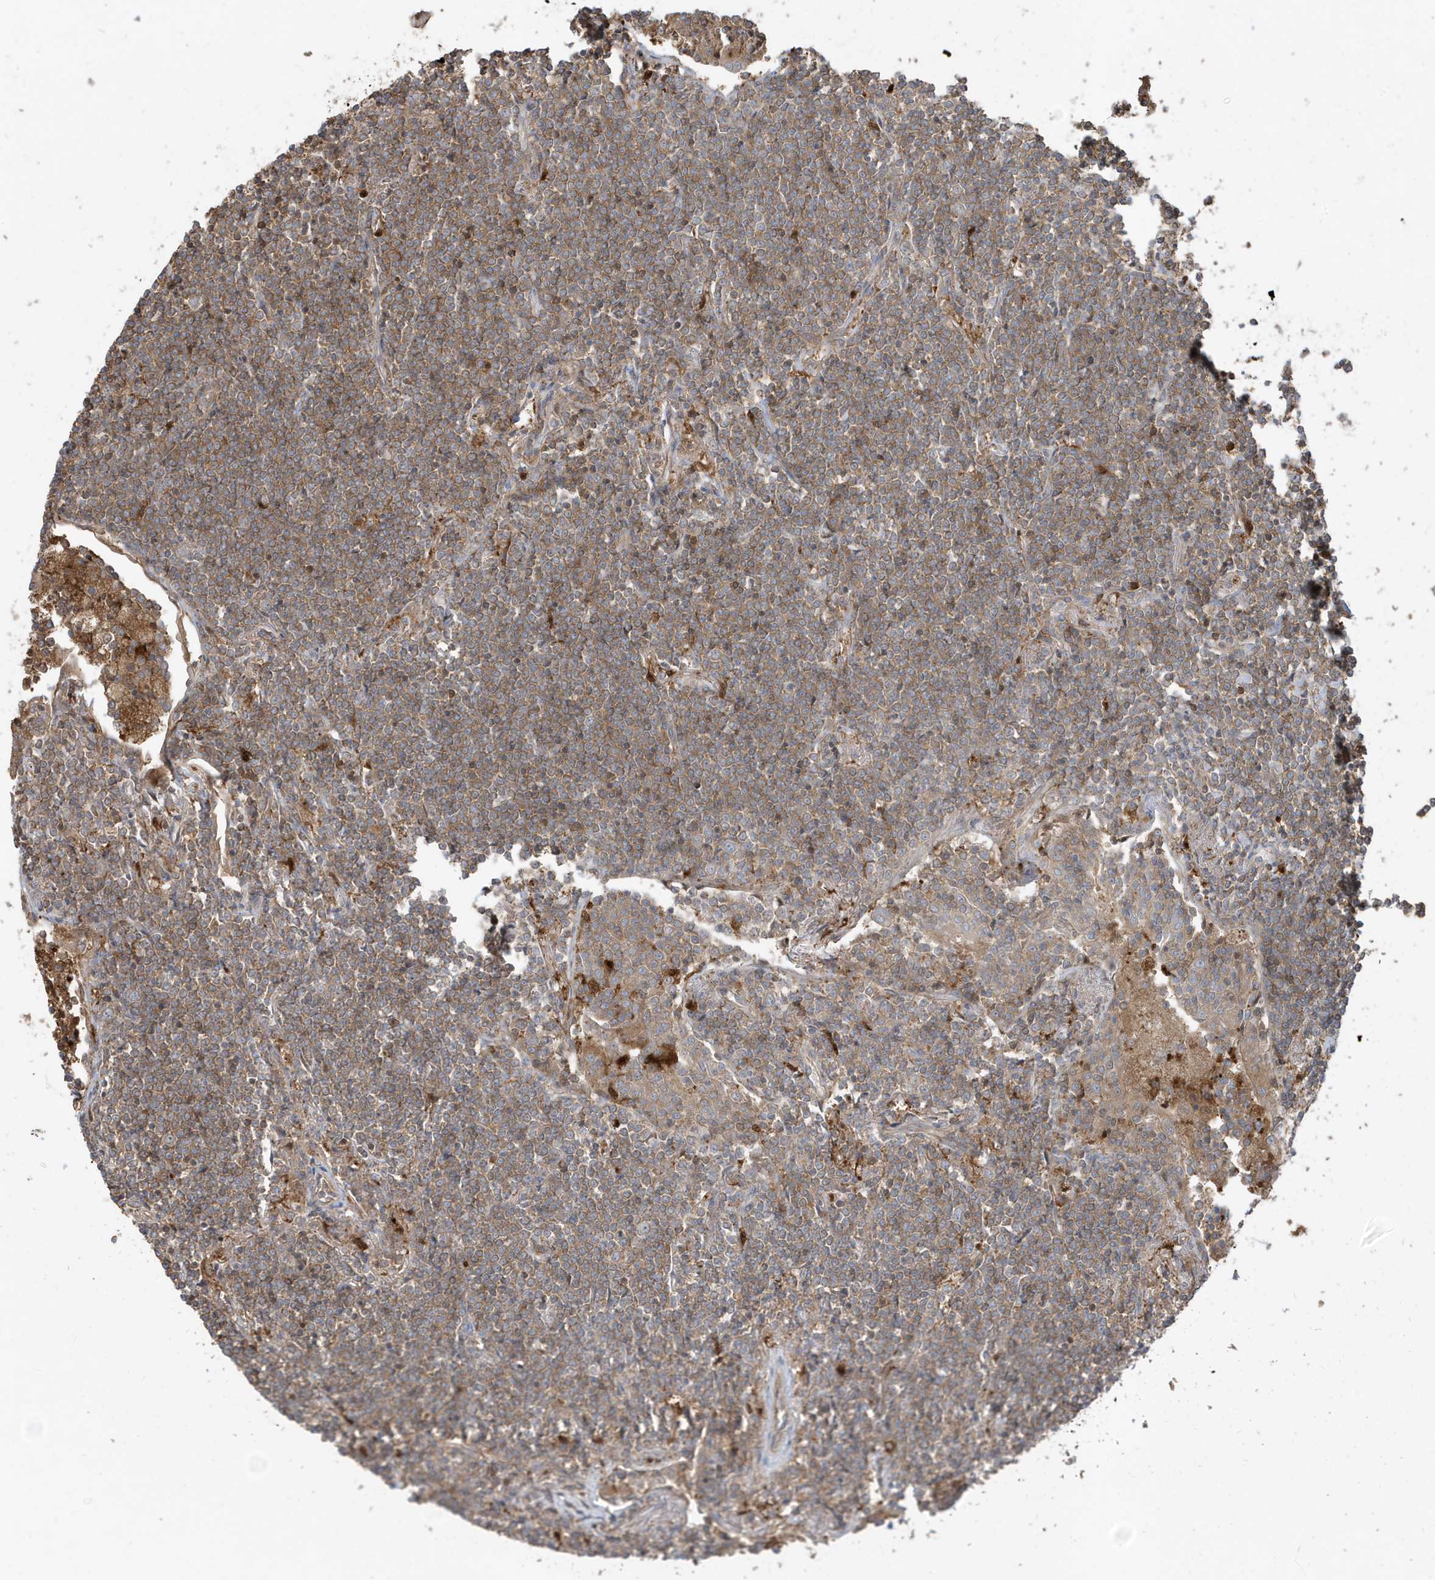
{"staining": {"intensity": "moderate", "quantity": ">75%", "location": "cytoplasmic/membranous"}, "tissue": "lymphoma", "cell_type": "Tumor cells", "image_type": "cancer", "snomed": [{"axis": "morphology", "description": "Malignant lymphoma, non-Hodgkin's type, Low grade"}, {"axis": "topography", "description": "Lung"}], "caption": "IHC photomicrograph of human lymphoma stained for a protein (brown), which reveals medium levels of moderate cytoplasmic/membranous positivity in about >75% of tumor cells.", "gene": "ABTB1", "patient": {"sex": "female", "age": 71}}